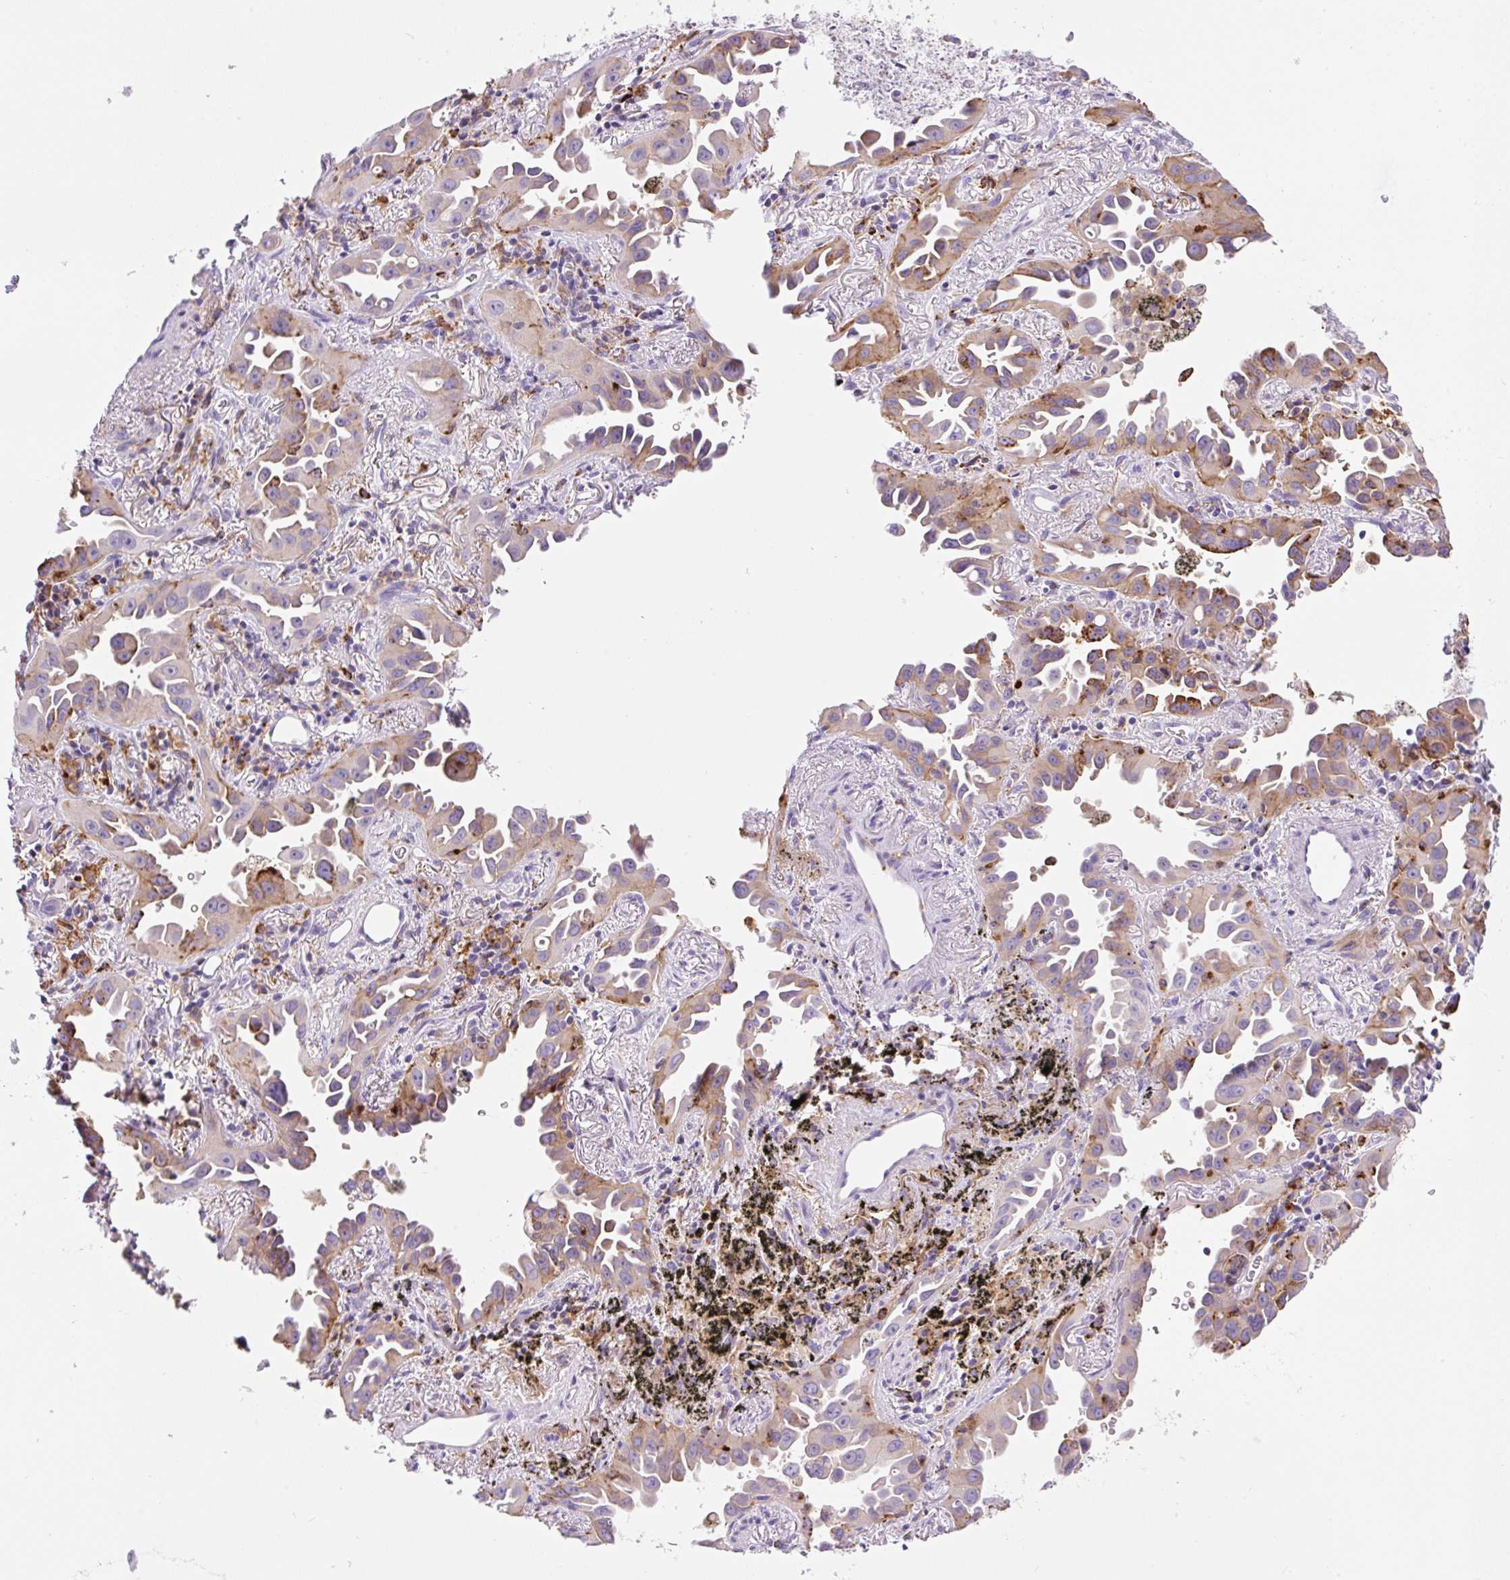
{"staining": {"intensity": "moderate", "quantity": "25%-75%", "location": "cytoplasmic/membranous"}, "tissue": "lung cancer", "cell_type": "Tumor cells", "image_type": "cancer", "snomed": [{"axis": "morphology", "description": "Adenocarcinoma, NOS"}, {"axis": "topography", "description": "Lung"}], "caption": "Protein staining of adenocarcinoma (lung) tissue reveals moderate cytoplasmic/membranous staining in about 25%-75% of tumor cells. (DAB (3,3'-diaminobenzidine) = brown stain, brightfield microscopy at high magnification).", "gene": "TDRD15", "patient": {"sex": "male", "age": 68}}